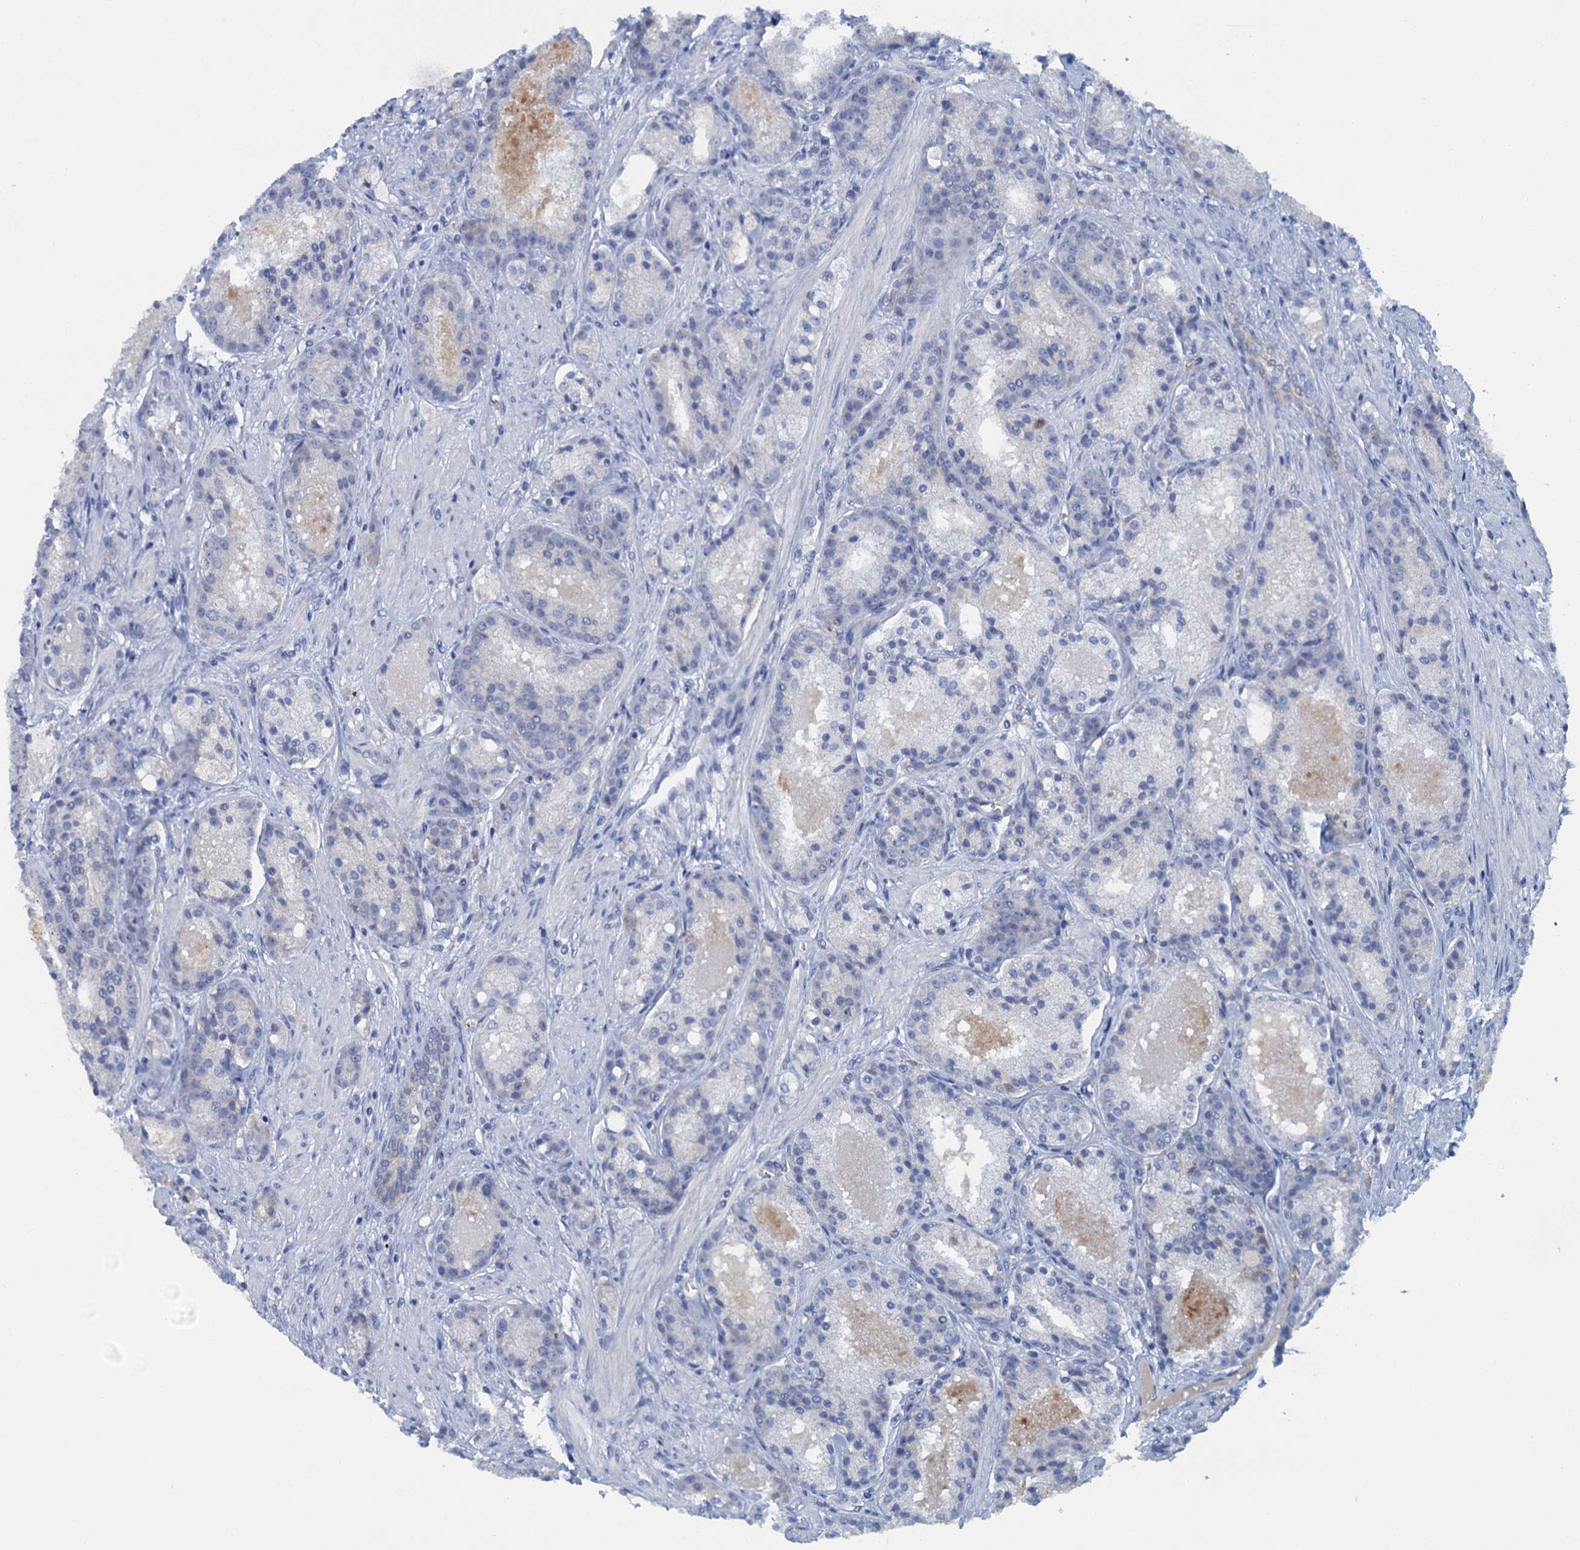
{"staining": {"intensity": "negative", "quantity": "none", "location": "none"}, "tissue": "prostate cancer", "cell_type": "Tumor cells", "image_type": "cancer", "snomed": [{"axis": "morphology", "description": "Adenocarcinoma, High grade"}, {"axis": "topography", "description": "Prostate"}], "caption": "Adenocarcinoma (high-grade) (prostate) was stained to show a protein in brown. There is no significant staining in tumor cells. (Brightfield microscopy of DAB (3,3'-diaminobenzidine) immunohistochemistry (IHC) at high magnification).", "gene": "MYADML2", "patient": {"sex": "male", "age": 60}}